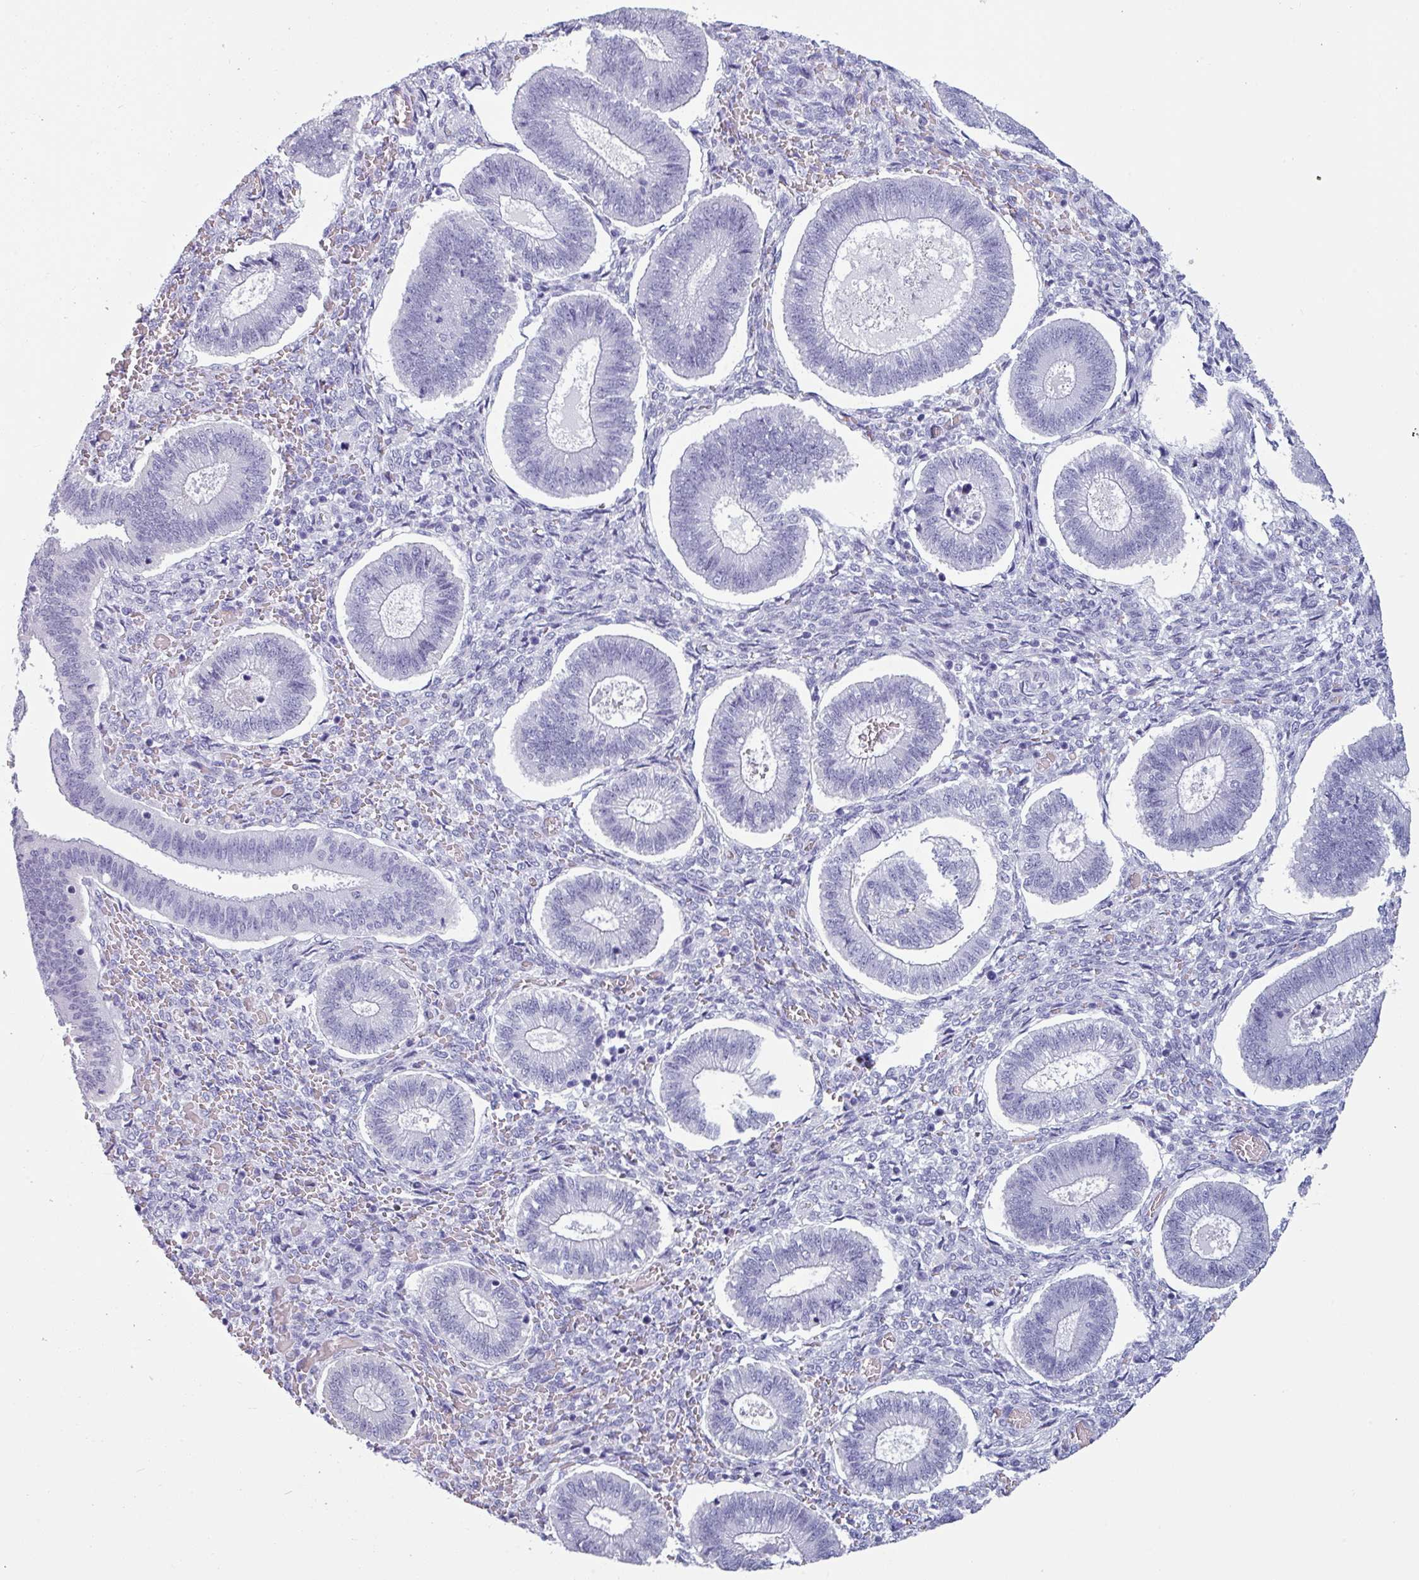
{"staining": {"intensity": "negative", "quantity": "none", "location": "none"}, "tissue": "endometrium", "cell_type": "Cells in endometrial stroma", "image_type": "normal", "snomed": [{"axis": "morphology", "description": "Normal tissue, NOS"}, {"axis": "topography", "description": "Endometrium"}], "caption": "Immunohistochemistry (IHC) micrograph of normal endometrium: human endometrium stained with DAB (3,3'-diaminobenzidine) reveals no significant protein expression in cells in endometrial stroma.", "gene": "CRYBB2", "patient": {"sex": "female", "age": 25}}